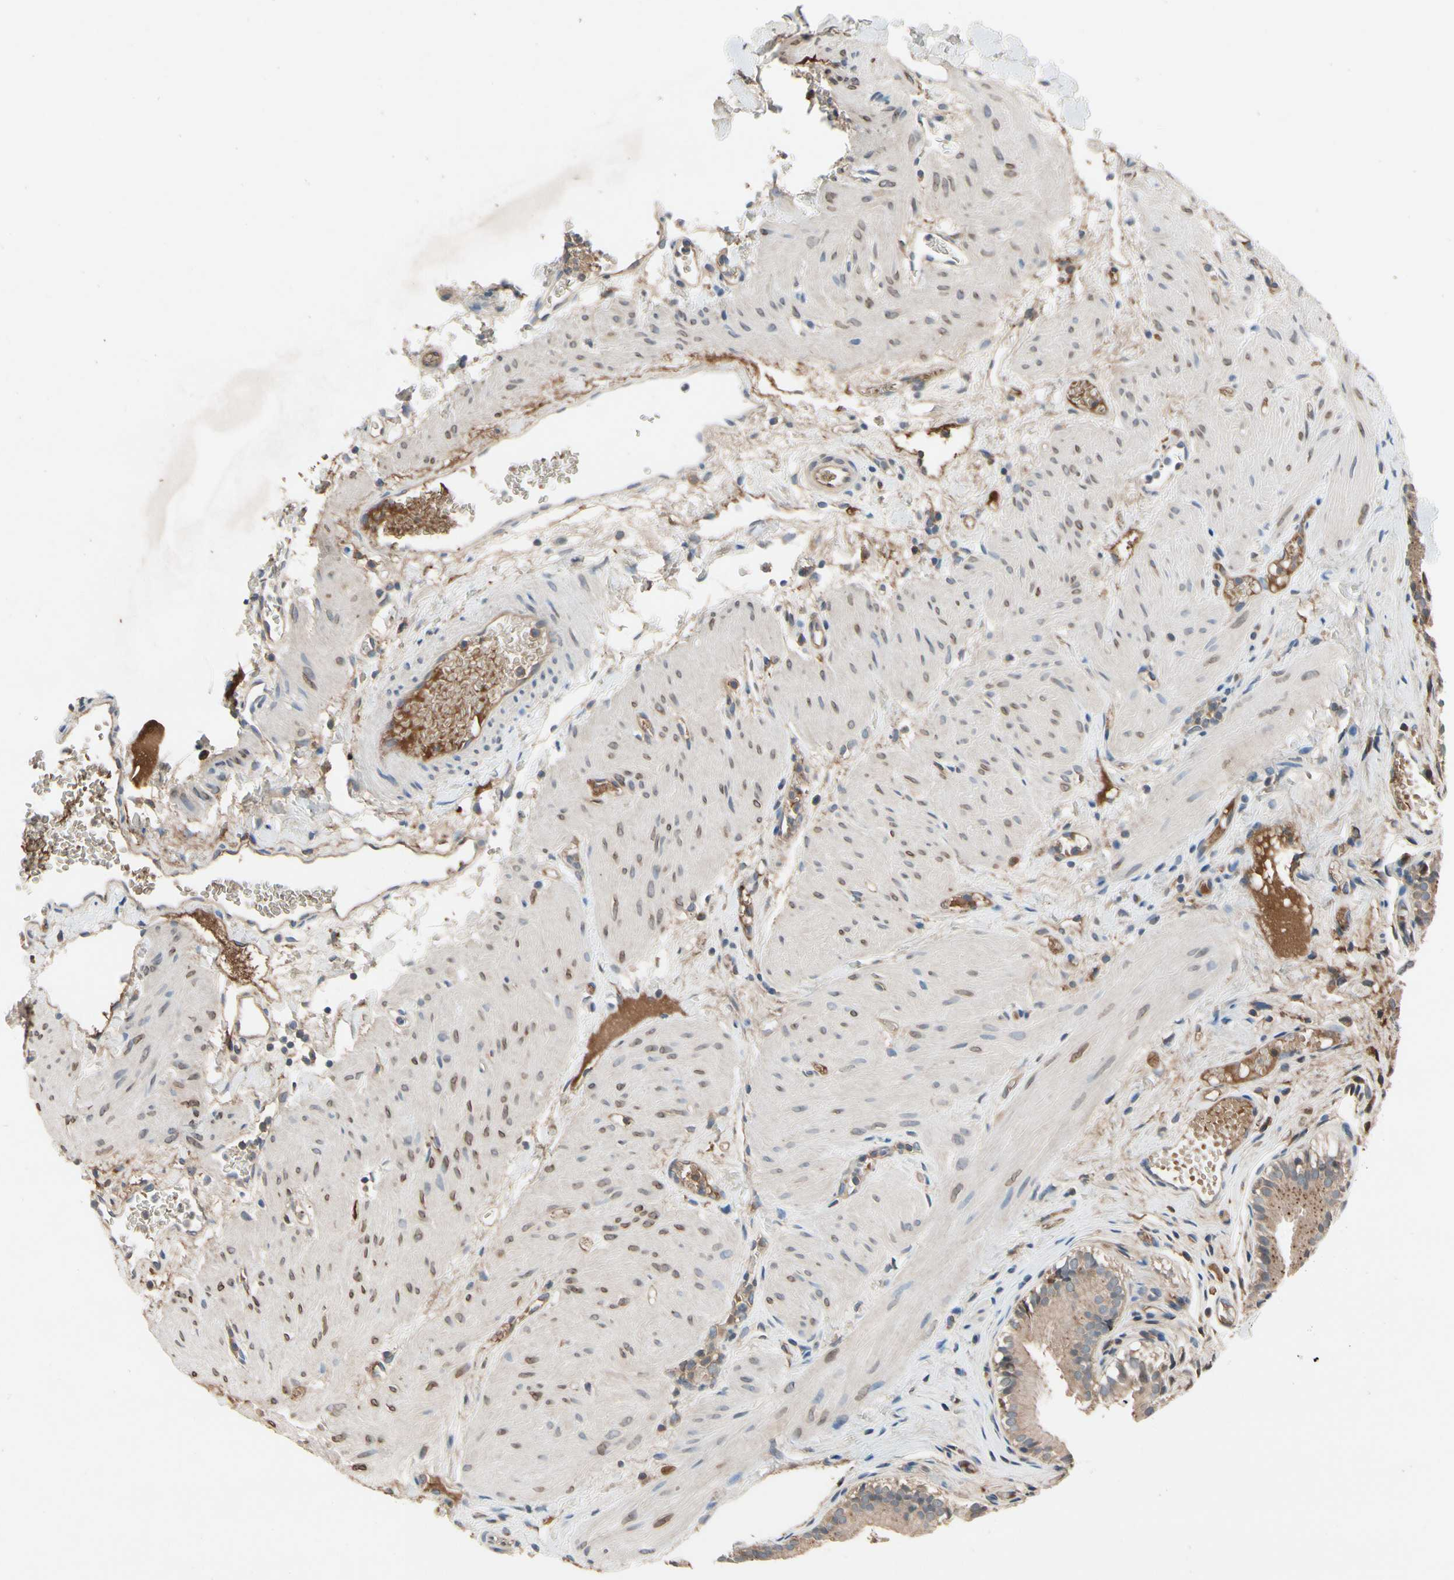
{"staining": {"intensity": "moderate", "quantity": ">75%", "location": "cytoplasmic/membranous"}, "tissue": "gallbladder", "cell_type": "Glandular cells", "image_type": "normal", "snomed": [{"axis": "morphology", "description": "Normal tissue, NOS"}, {"axis": "topography", "description": "Gallbladder"}], "caption": "Protein positivity by IHC demonstrates moderate cytoplasmic/membranous positivity in approximately >75% of glandular cells in benign gallbladder.", "gene": "IL1RL1", "patient": {"sex": "female", "age": 26}}